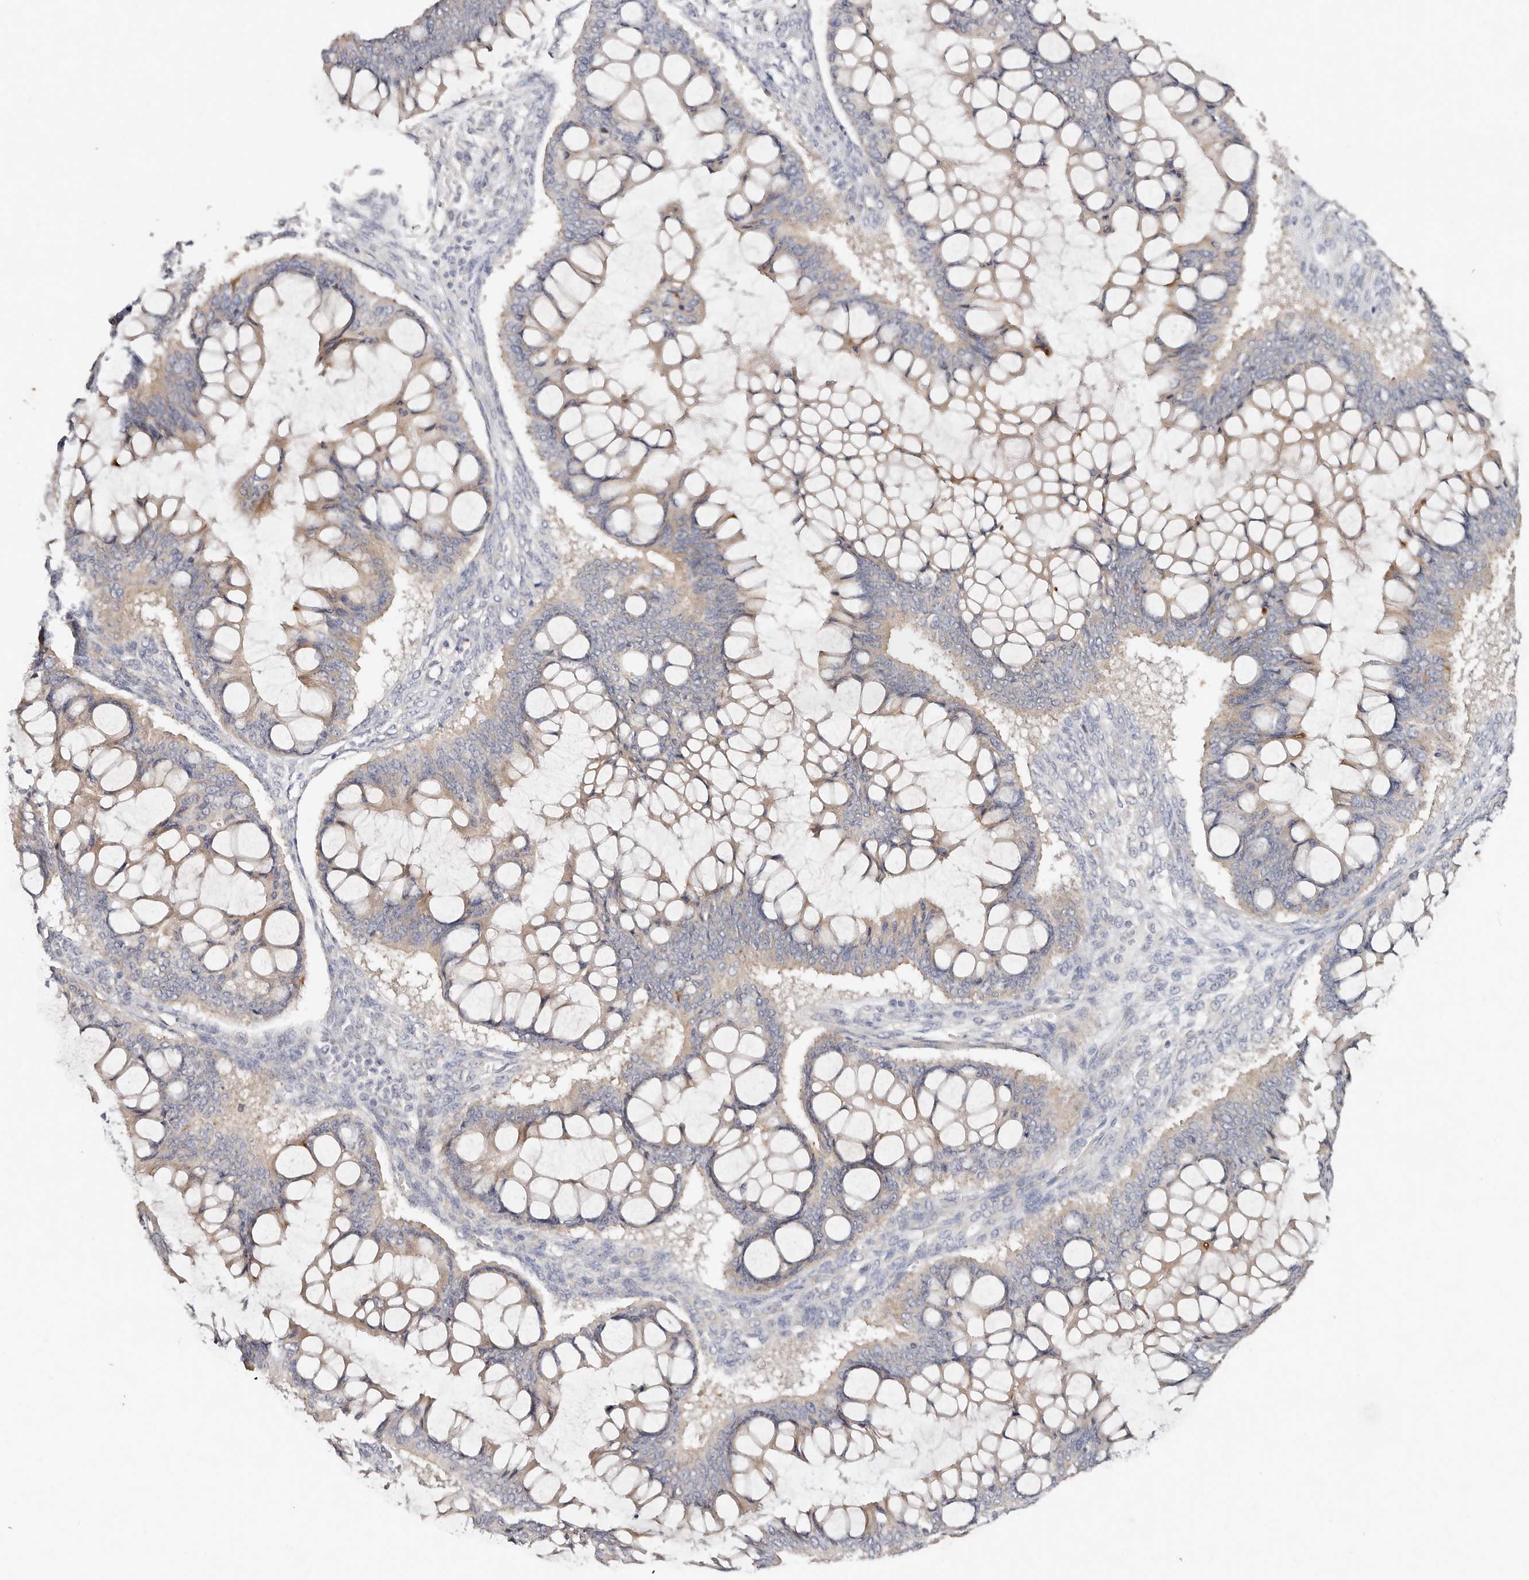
{"staining": {"intensity": "weak", "quantity": "25%-75%", "location": "cytoplasmic/membranous"}, "tissue": "ovarian cancer", "cell_type": "Tumor cells", "image_type": "cancer", "snomed": [{"axis": "morphology", "description": "Cystadenocarcinoma, mucinous, NOS"}, {"axis": "topography", "description": "Ovary"}], "caption": "Tumor cells demonstrate low levels of weak cytoplasmic/membranous expression in about 25%-75% of cells in ovarian cancer.", "gene": "VIPAS39", "patient": {"sex": "female", "age": 73}}